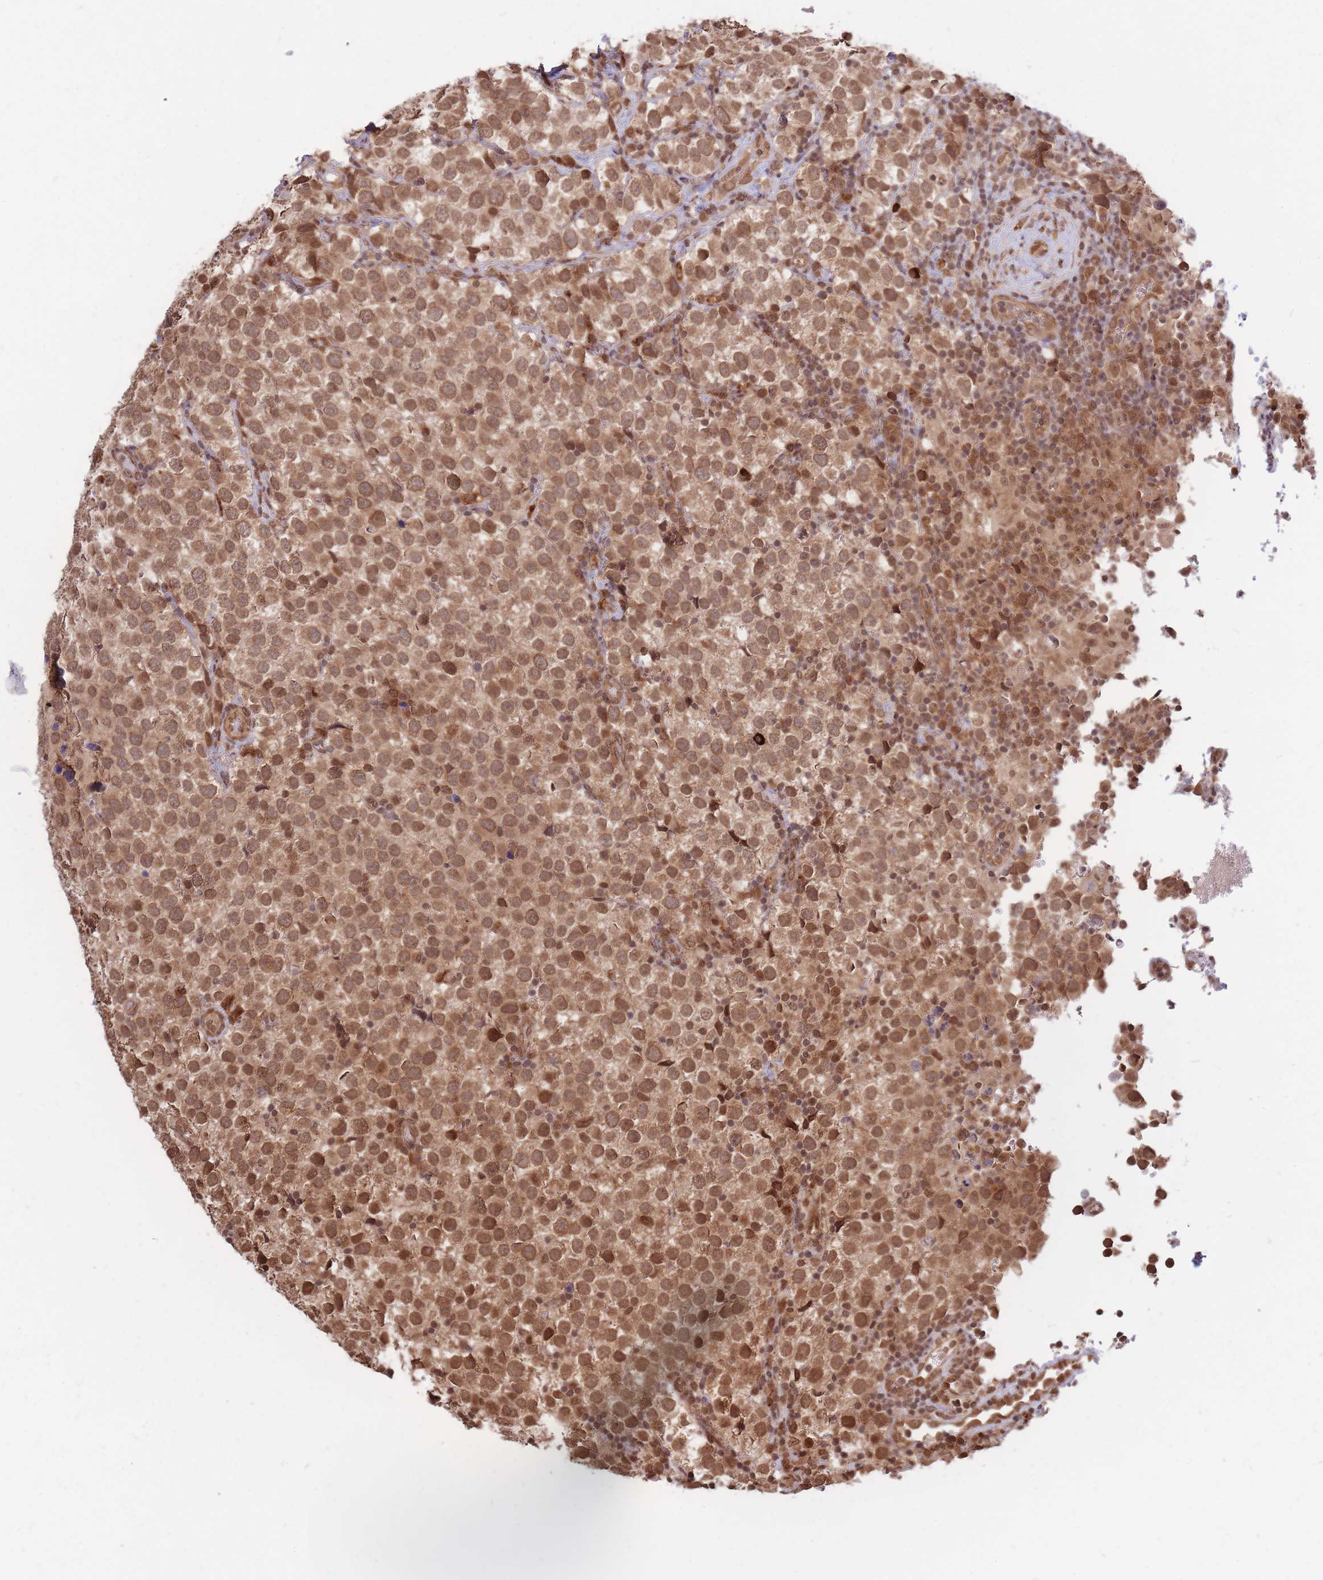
{"staining": {"intensity": "moderate", "quantity": ">75%", "location": "cytoplasmic/membranous,nuclear"}, "tissue": "testis cancer", "cell_type": "Tumor cells", "image_type": "cancer", "snomed": [{"axis": "morphology", "description": "Seminoma, NOS"}, {"axis": "topography", "description": "Testis"}], "caption": "High-magnification brightfield microscopy of testis cancer stained with DAB (brown) and counterstained with hematoxylin (blue). tumor cells exhibit moderate cytoplasmic/membranous and nuclear expression is present in about>75% of cells.", "gene": "SRA1", "patient": {"sex": "male", "age": 34}}